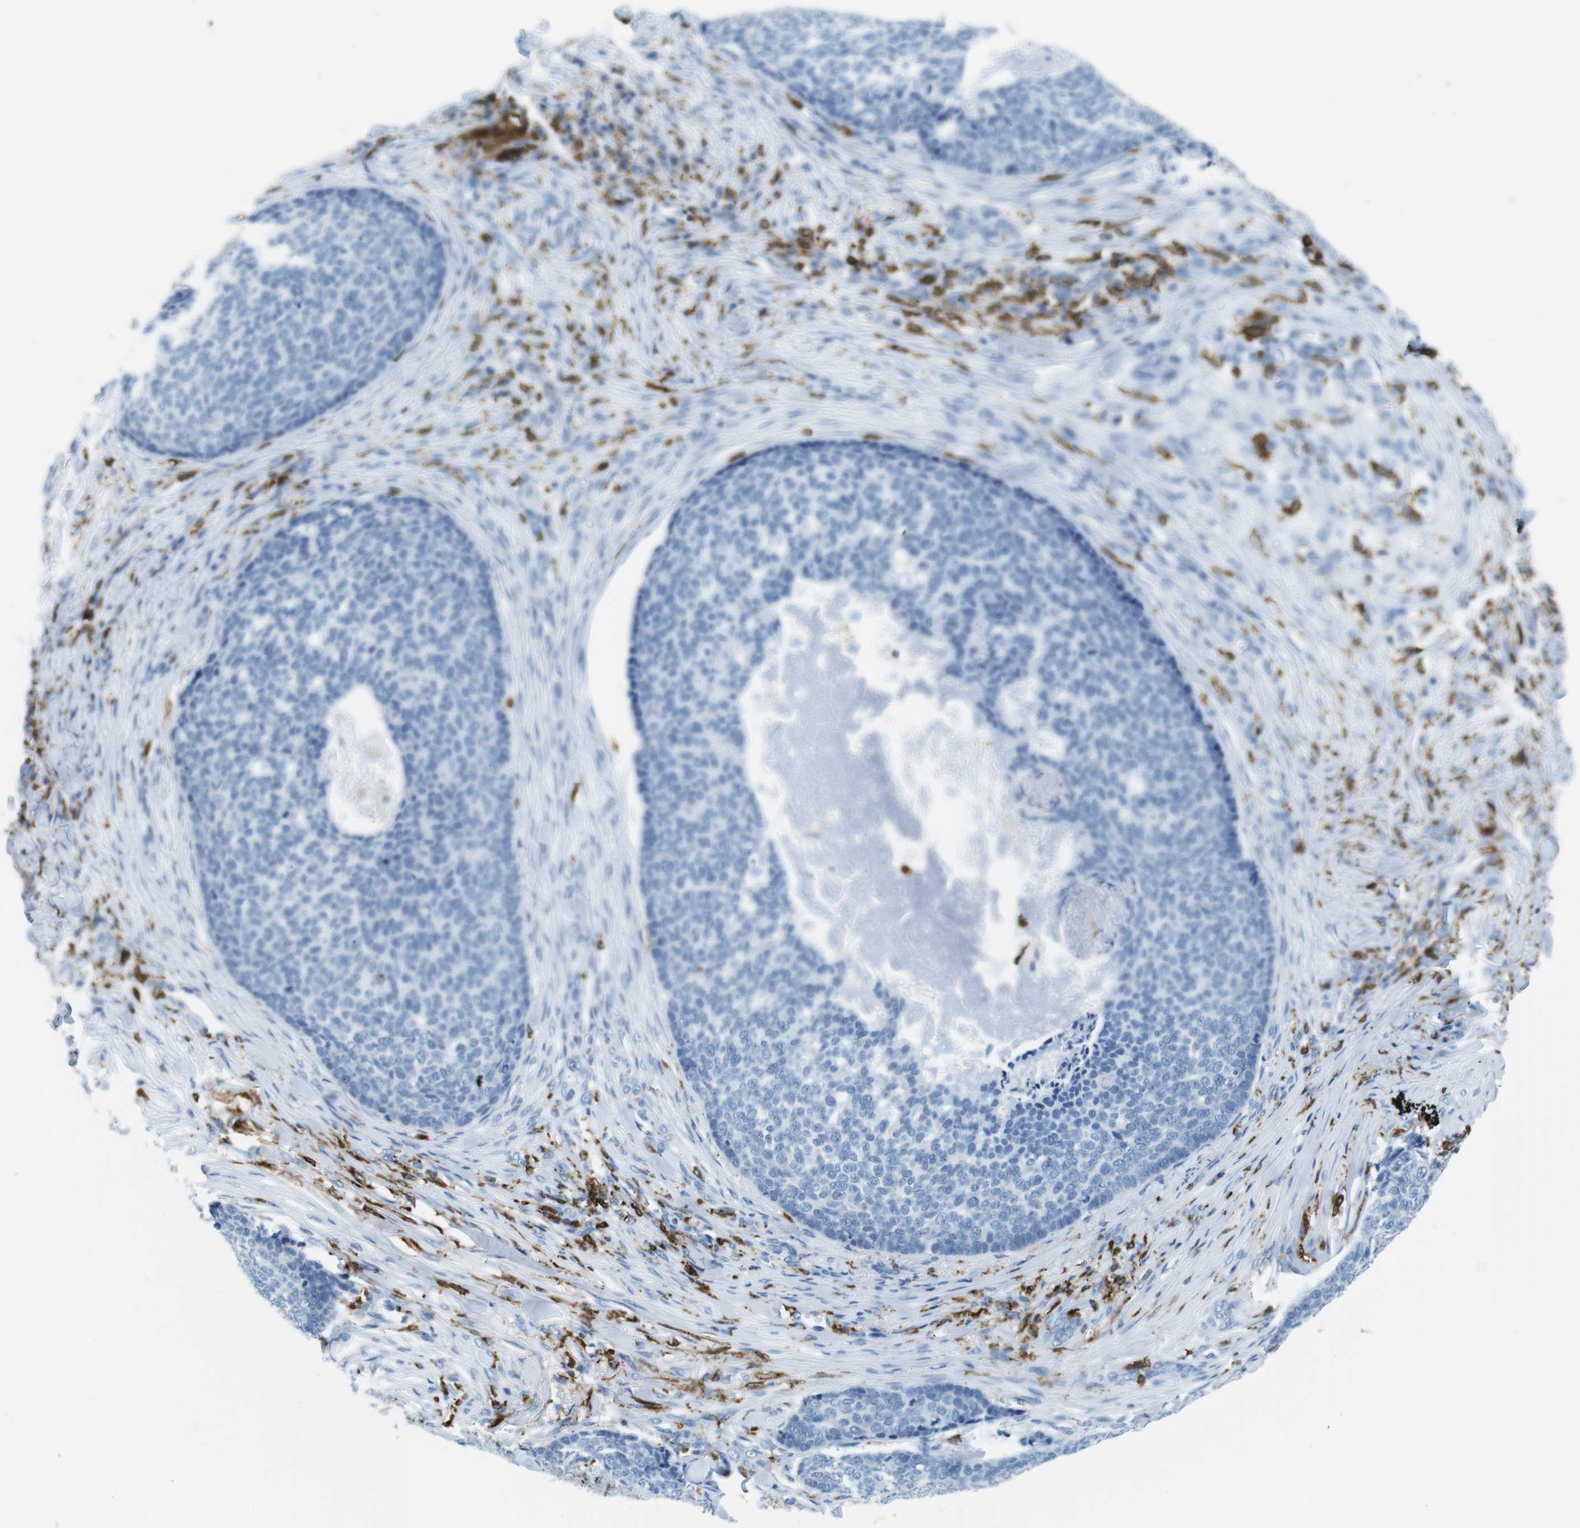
{"staining": {"intensity": "negative", "quantity": "none", "location": "none"}, "tissue": "skin cancer", "cell_type": "Tumor cells", "image_type": "cancer", "snomed": [{"axis": "morphology", "description": "Basal cell carcinoma"}, {"axis": "topography", "description": "Skin"}], "caption": "Immunohistochemistry histopathology image of human skin cancer stained for a protein (brown), which demonstrates no expression in tumor cells. (DAB immunohistochemistry (IHC) with hematoxylin counter stain).", "gene": "CIITA", "patient": {"sex": "male", "age": 84}}